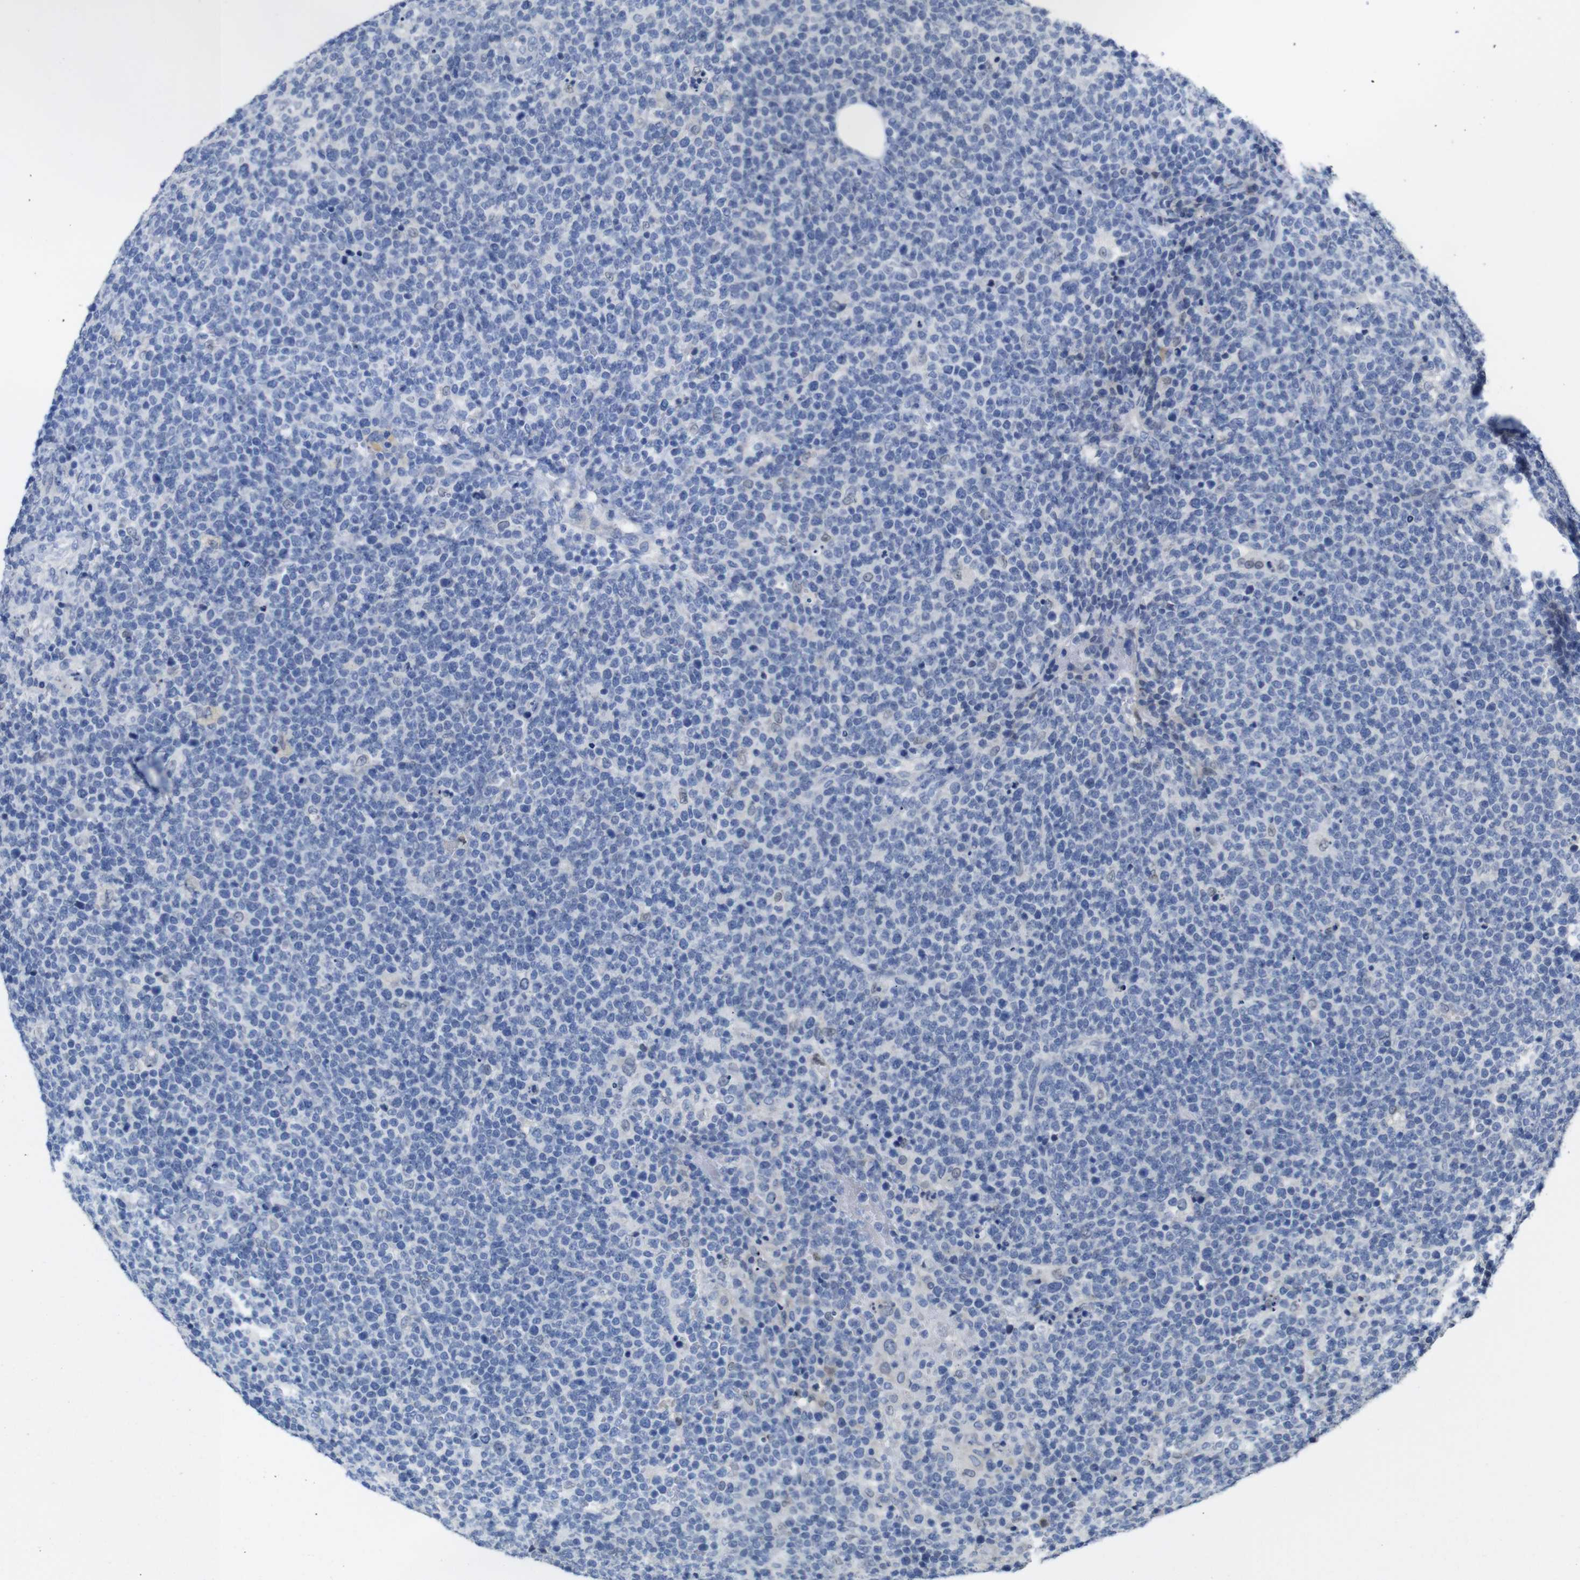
{"staining": {"intensity": "negative", "quantity": "none", "location": "none"}, "tissue": "lymphoma", "cell_type": "Tumor cells", "image_type": "cancer", "snomed": [{"axis": "morphology", "description": "Malignant lymphoma, non-Hodgkin's type, High grade"}, {"axis": "topography", "description": "Lymph node"}], "caption": "Lymphoma was stained to show a protein in brown. There is no significant positivity in tumor cells. (DAB (3,3'-diaminobenzidine) IHC with hematoxylin counter stain).", "gene": "TCEAL9", "patient": {"sex": "male", "age": 61}}